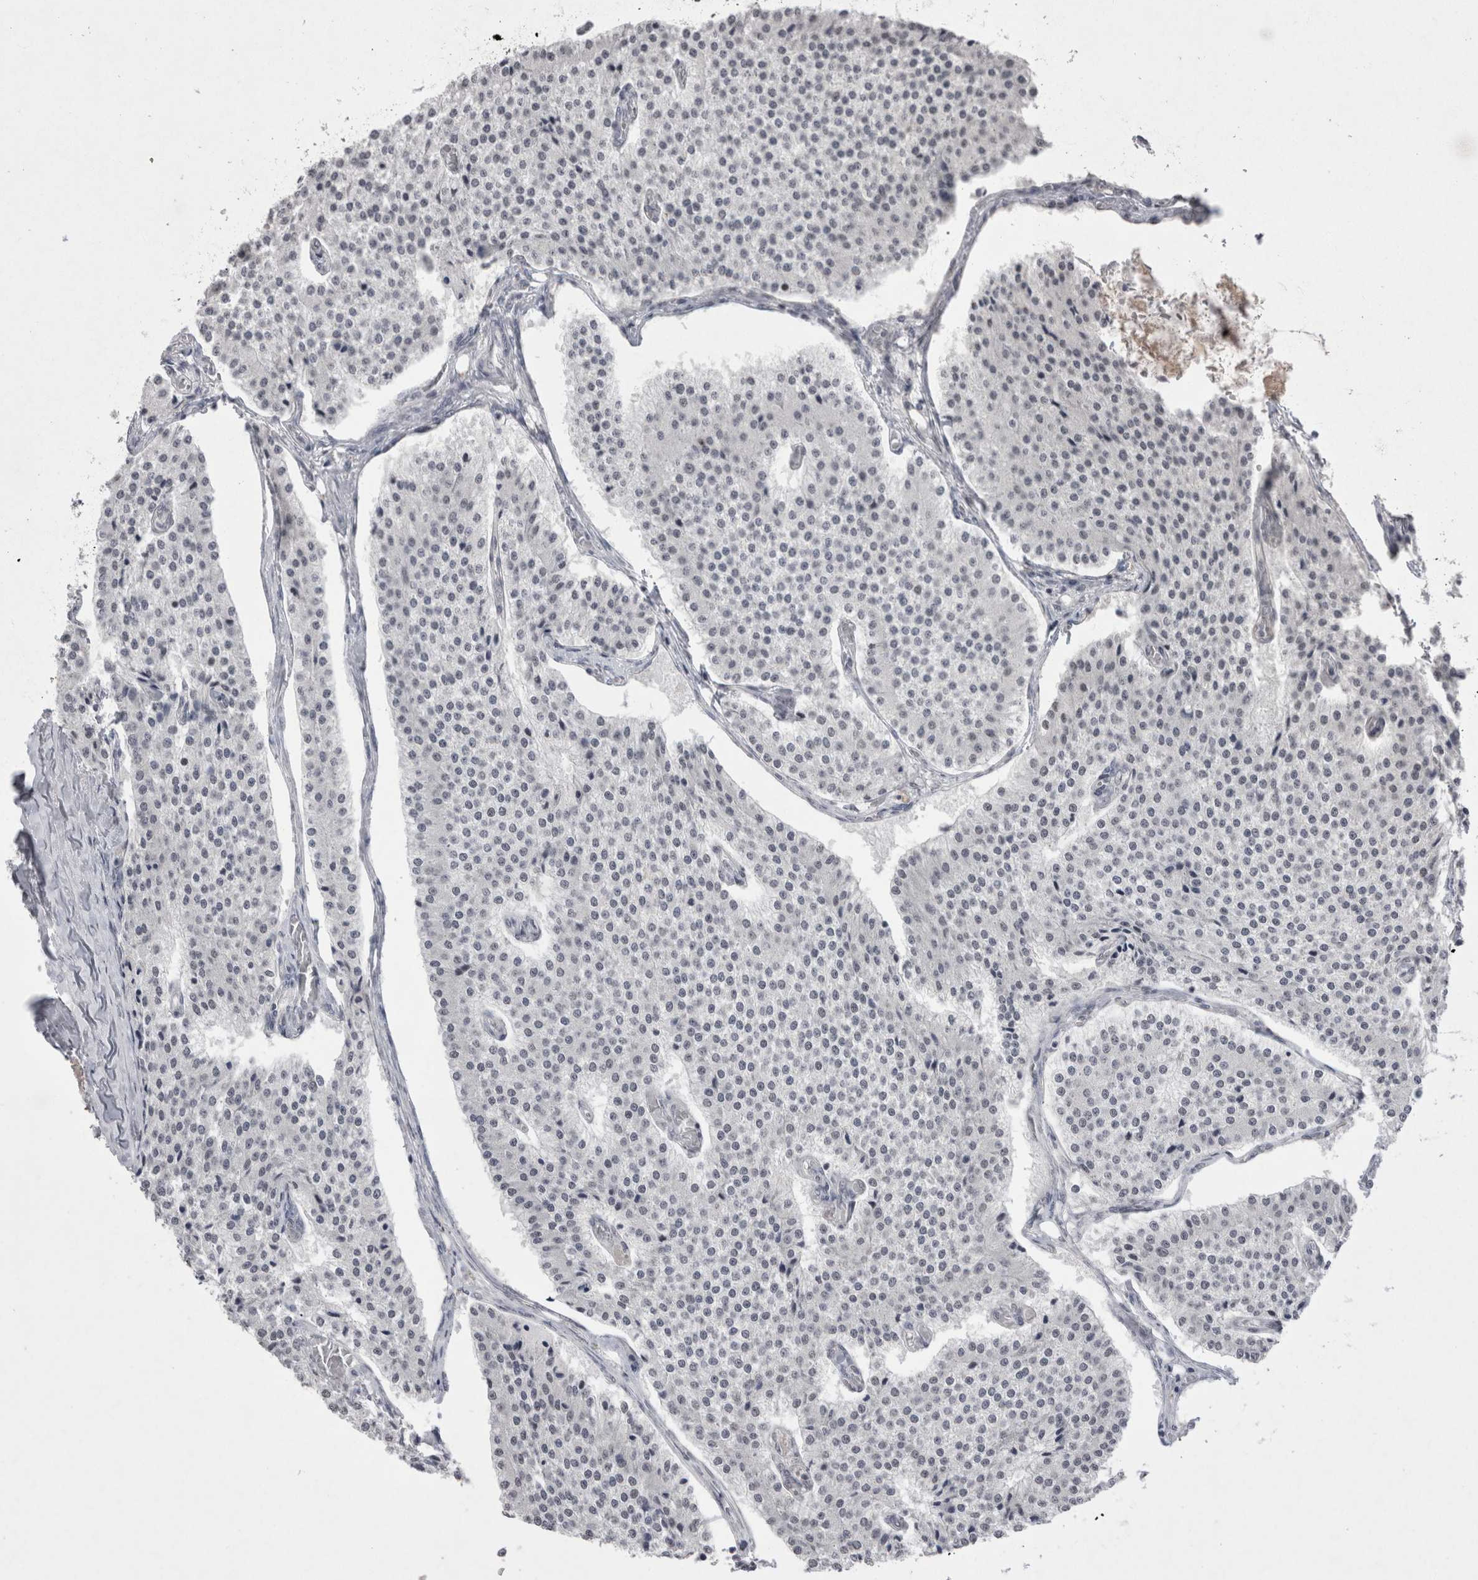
{"staining": {"intensity": "negative", "quantity": "none", "location": "none"}, "tissue": "carcinoid", "cell_type": "Tumor cells", "image_type": "cancer", "snomed": [{"axis": "morphology", "description": "Carcinoid, malignant, NOS"}, {"axis": "topography", "description": "Colon"}], "caption": "This is a micrograph of IHC staining of malignant carcinoid, which shows no staining in tumor cells.", "gene": "DDX4", "patient": {"sex": "female", "age": 52}}